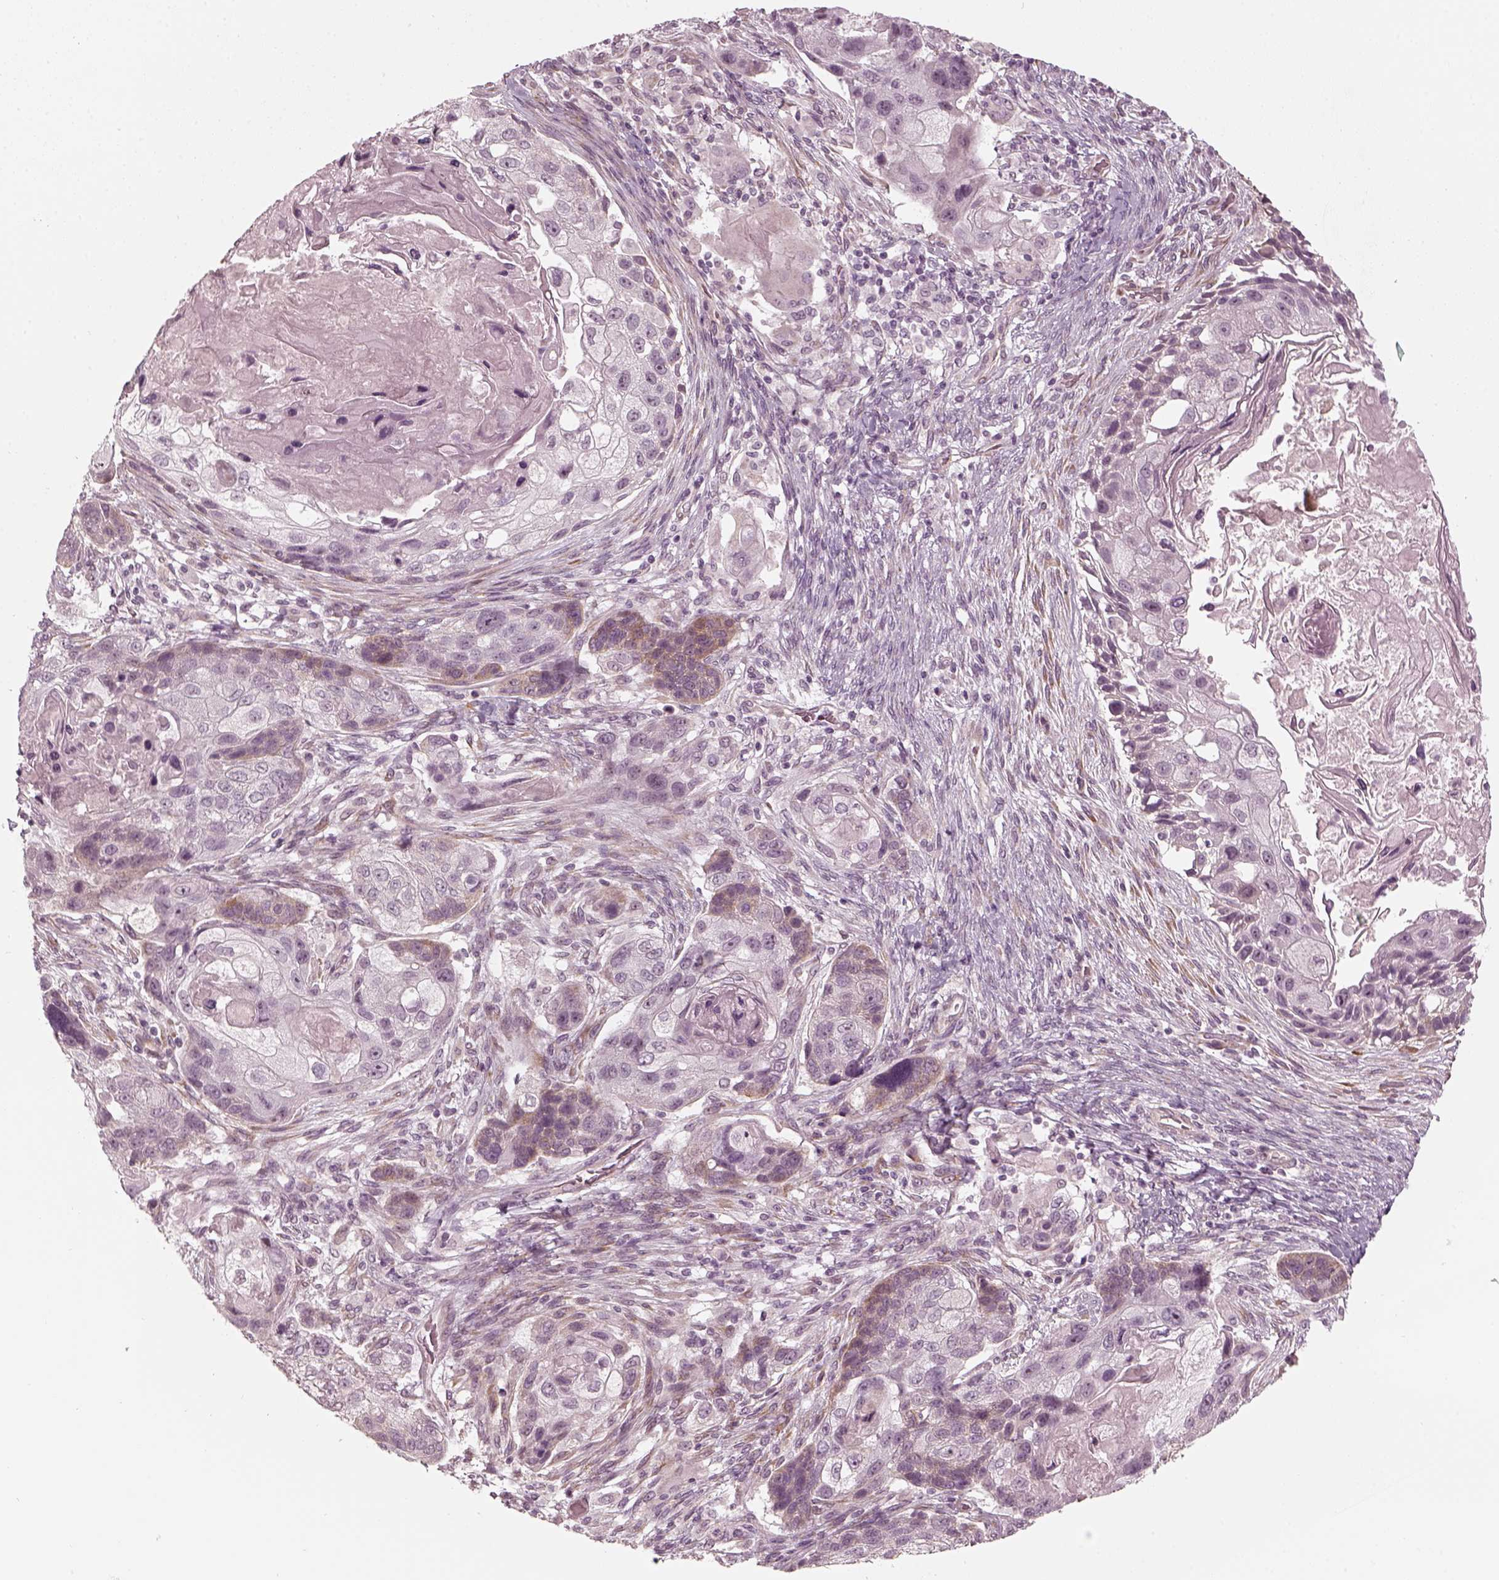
{"staining": {"intensity": "weak", "quantity": "<25%", "location": "cytoplasmic/membranous"}, "tissue": "lung cancer", "cell_type": "Tumor cells", "image_type": "cancer", "snomed": [{"axis": "morphology", "description": "Squamous cell carcinoma, NOS"}, {"axis": "topography", "description": "Lung"}], "caption": "Human lung squamous cell carcinoma stained for a protein using immunohistochemistry demonstrates no staining in tumor cells.", "gene": "LAMB2", "patient": {"sex": "male", "age": 69}}